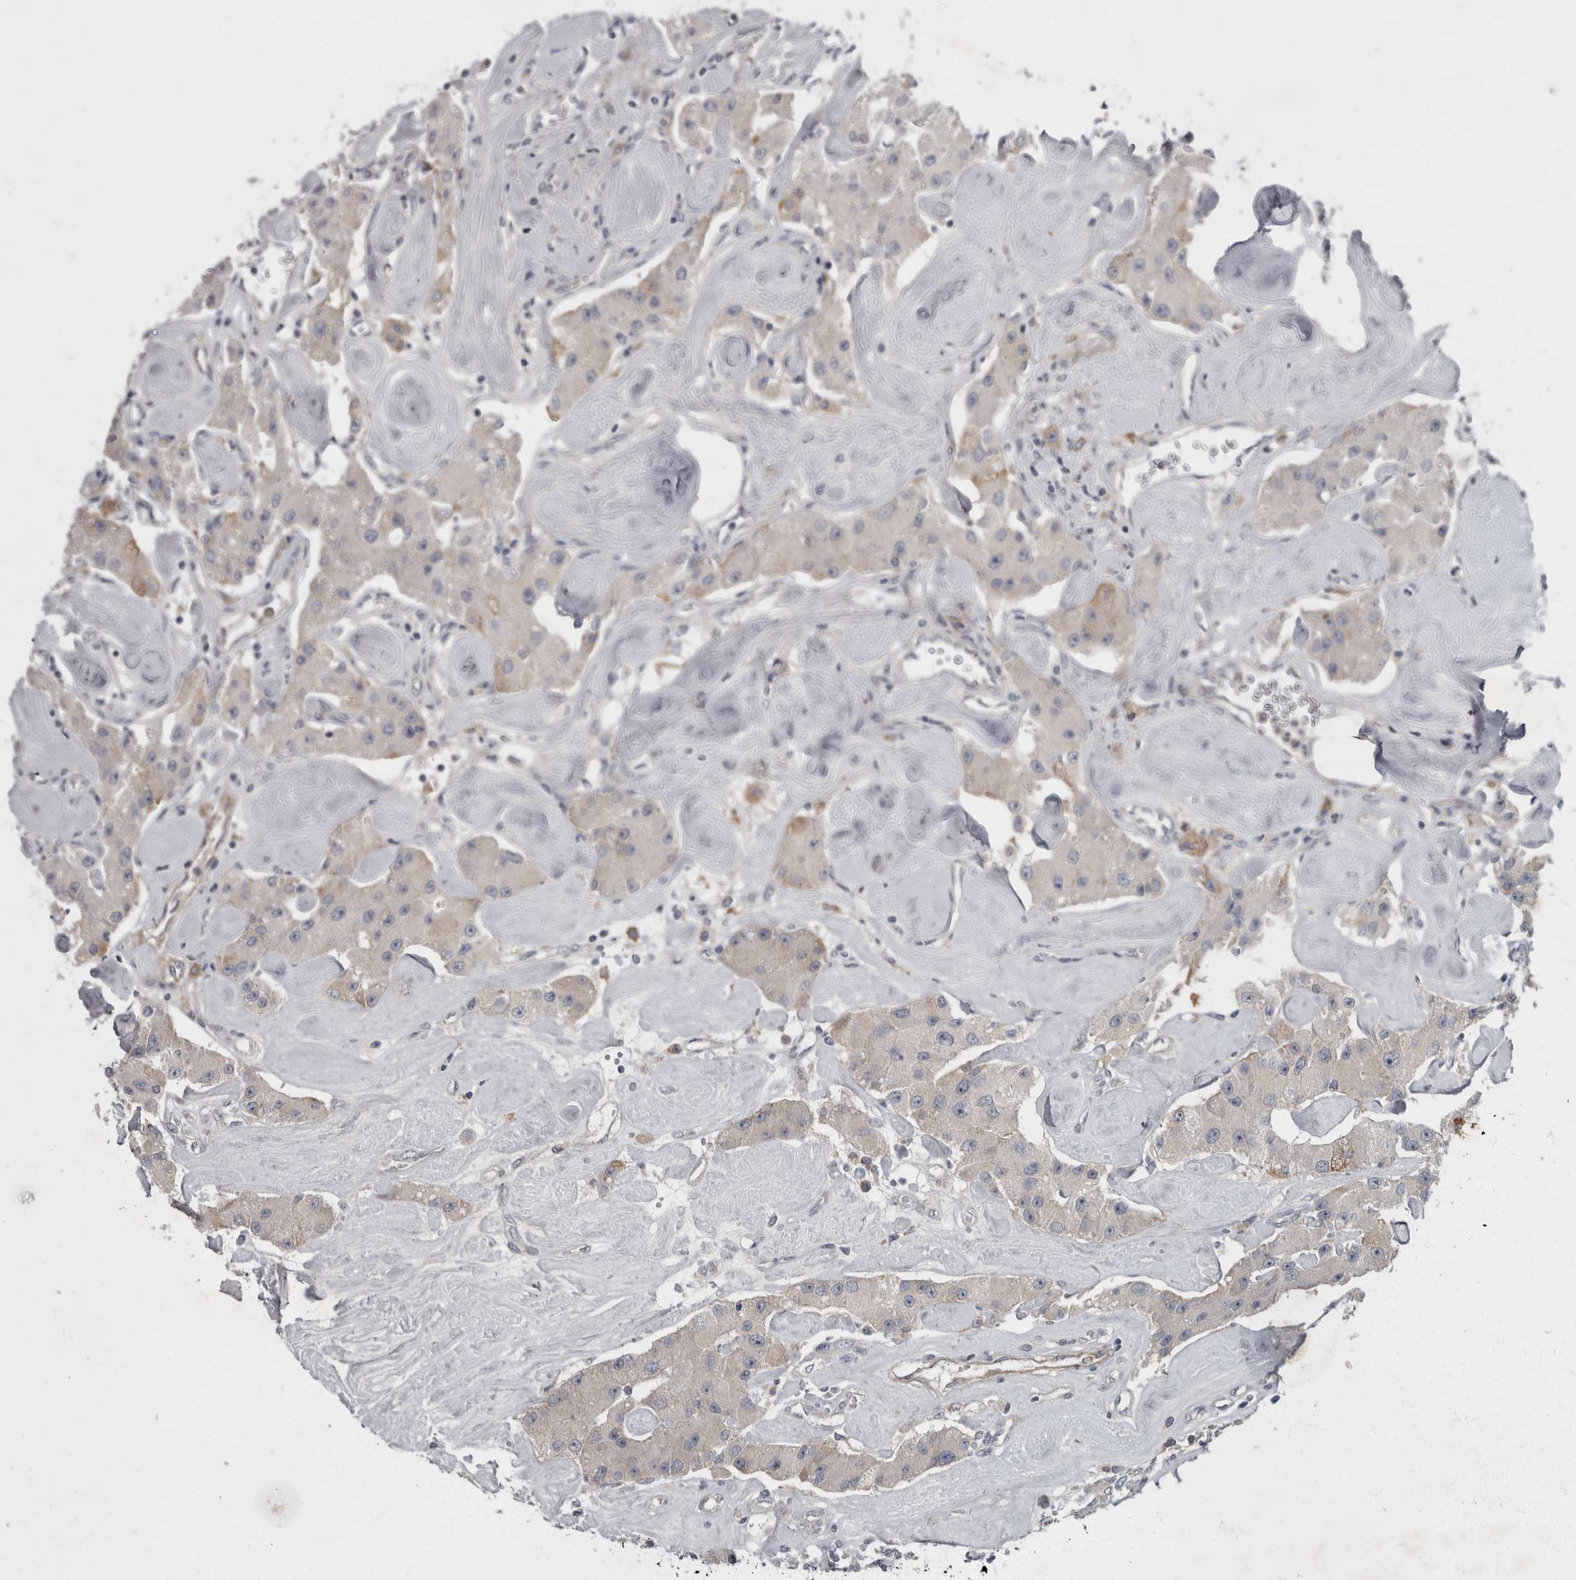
{"staining": {"intensity": "weak", "quantity": "<25%", "location": "cytoplasmic/membranous"}, "tissue": "carcinoid", "cell_type": "Tumor cells", "image_type": "cancer", "snomed": [{"axis": "morphology", "description": "Carcinoid, malignant, NOS"}, {"axis": "topography", "description": "Pancreas"}], "caption": "DAB (3,3'-diaminobenzidine) immunohistochemical staining of carcinoid (malignant) reveals no significant staining in tumor cells.", "gene": "CDC42BPG", "patient": {"sex": "male", "age": 41}}